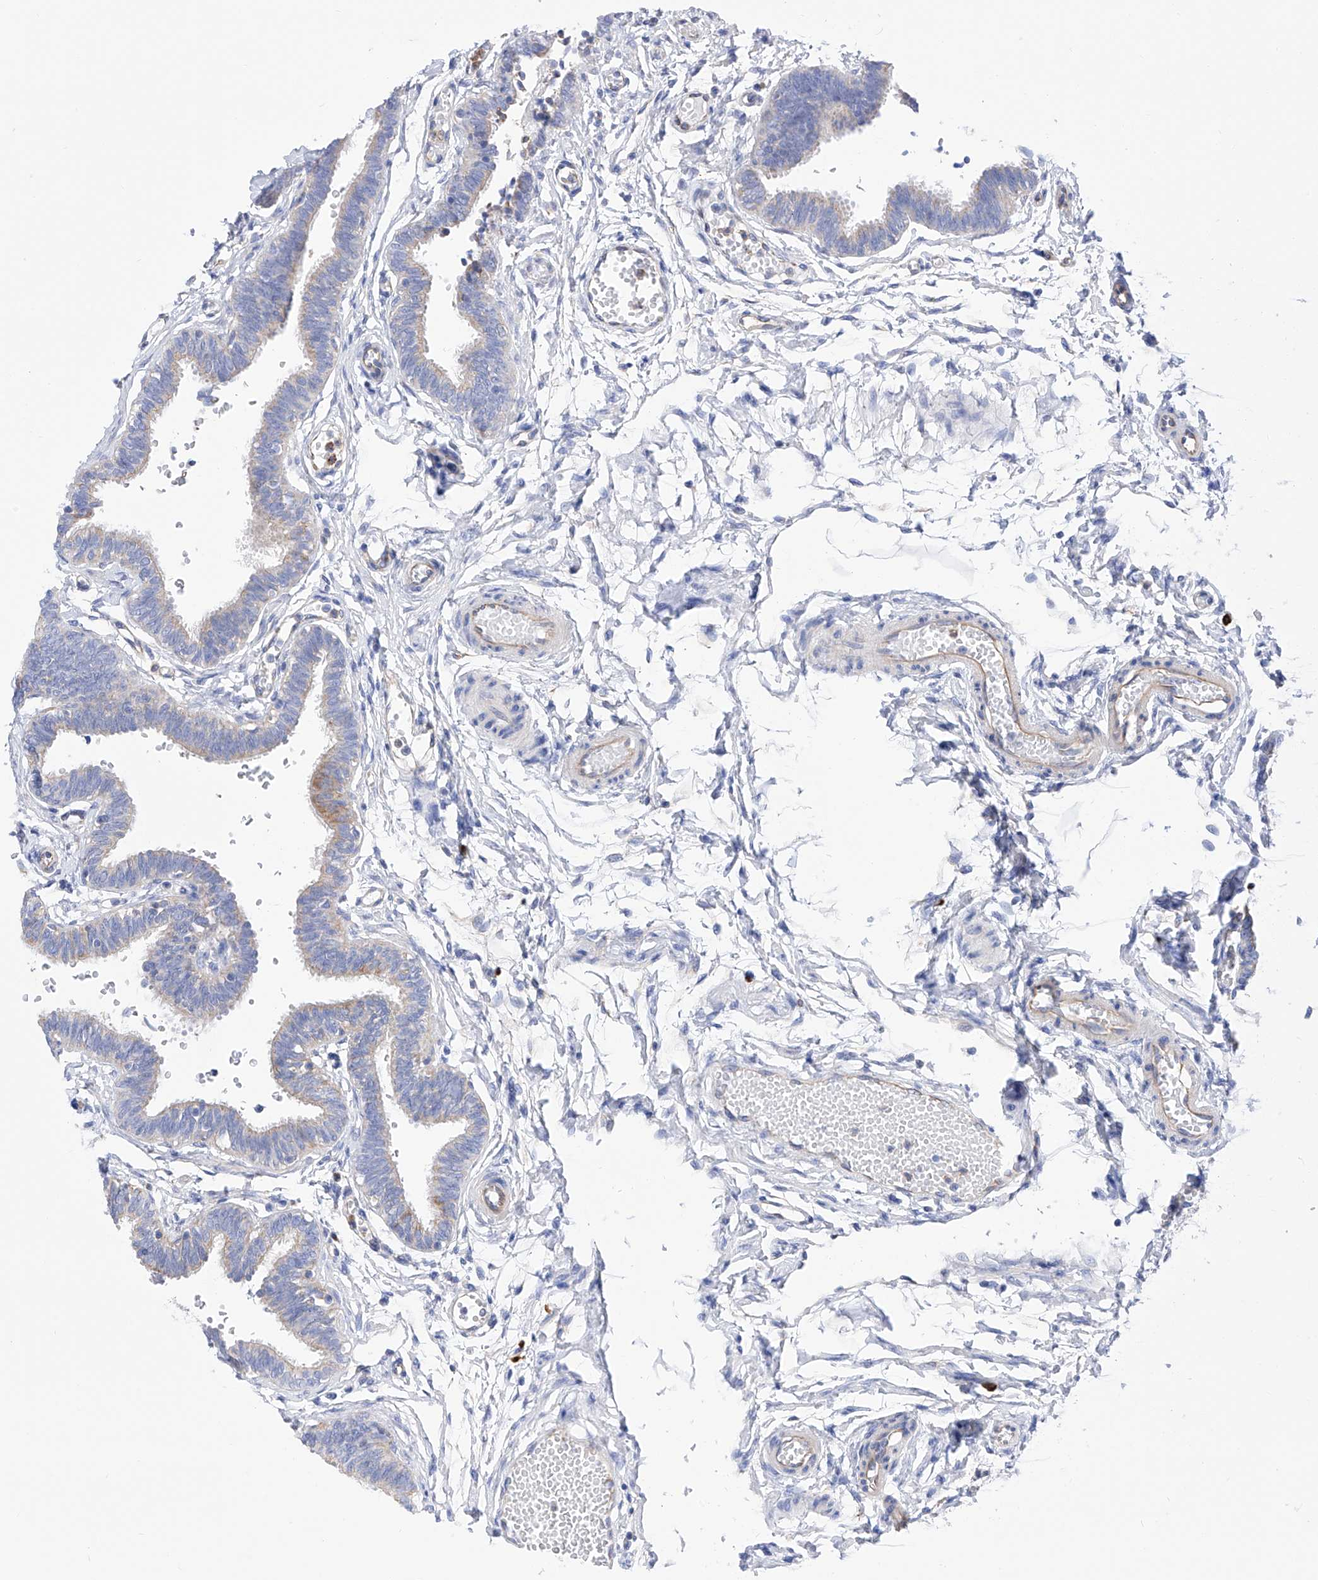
{"staining": {"intensity": "weak", "quantity": "<25%", "location": "cytoplasmic/membranous"}, "tissue": "fallopian tube", "cell_type": "Glandular cells", "image_type": "normal", "snomed": [{"axis": "morphology", "description": "Normal tissue, NOS"}, {"axis": "topography", "description": "Fallopian tube"}, {"axis": "topography", "description": "Ovary"}], "caption": "Immunohistochemistry (IHC) photomicrograph of normal human fallopian tube stained for a protein (brown), which displays no staining in glandular cells.", "gene": "FLG", "patient": {"sex": "female", "age": 23}}